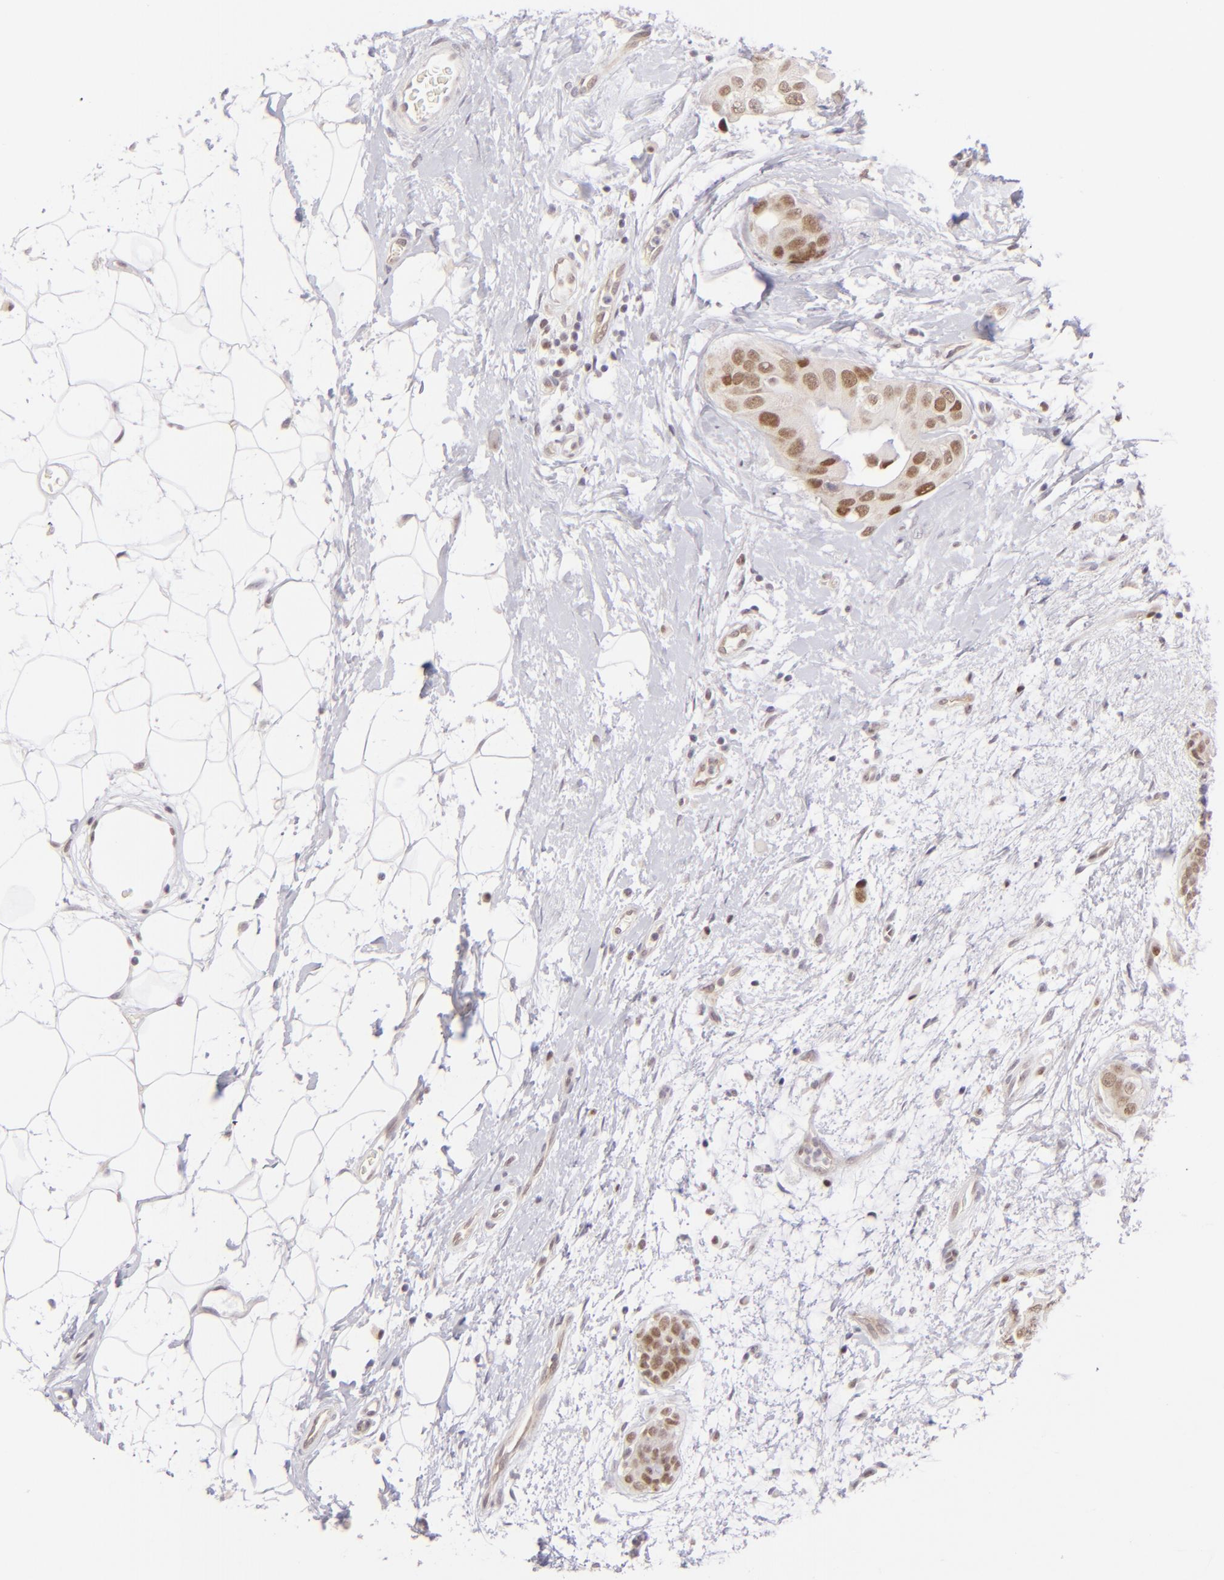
{"staining": {"intensity": "moderate", "quantity": "25%-75%", "location": "nuclear"}, "tissue": "breast cancer", "cell_type": "Tumor cells", "image_type": "cancer", "snomed": [{"axis": "morphology", "description": "Duct carcinoma"}, {"axis": "topography", "description": "Breast"}], "caption": "Breast infiltrating ductal carcinoma stained with immunohistochemistry shows moderate nuclear staining in approximately 25%-75% of tumor cells.", "gene": "POU2F1", "patient": {"sex": "female", "age": 40}}